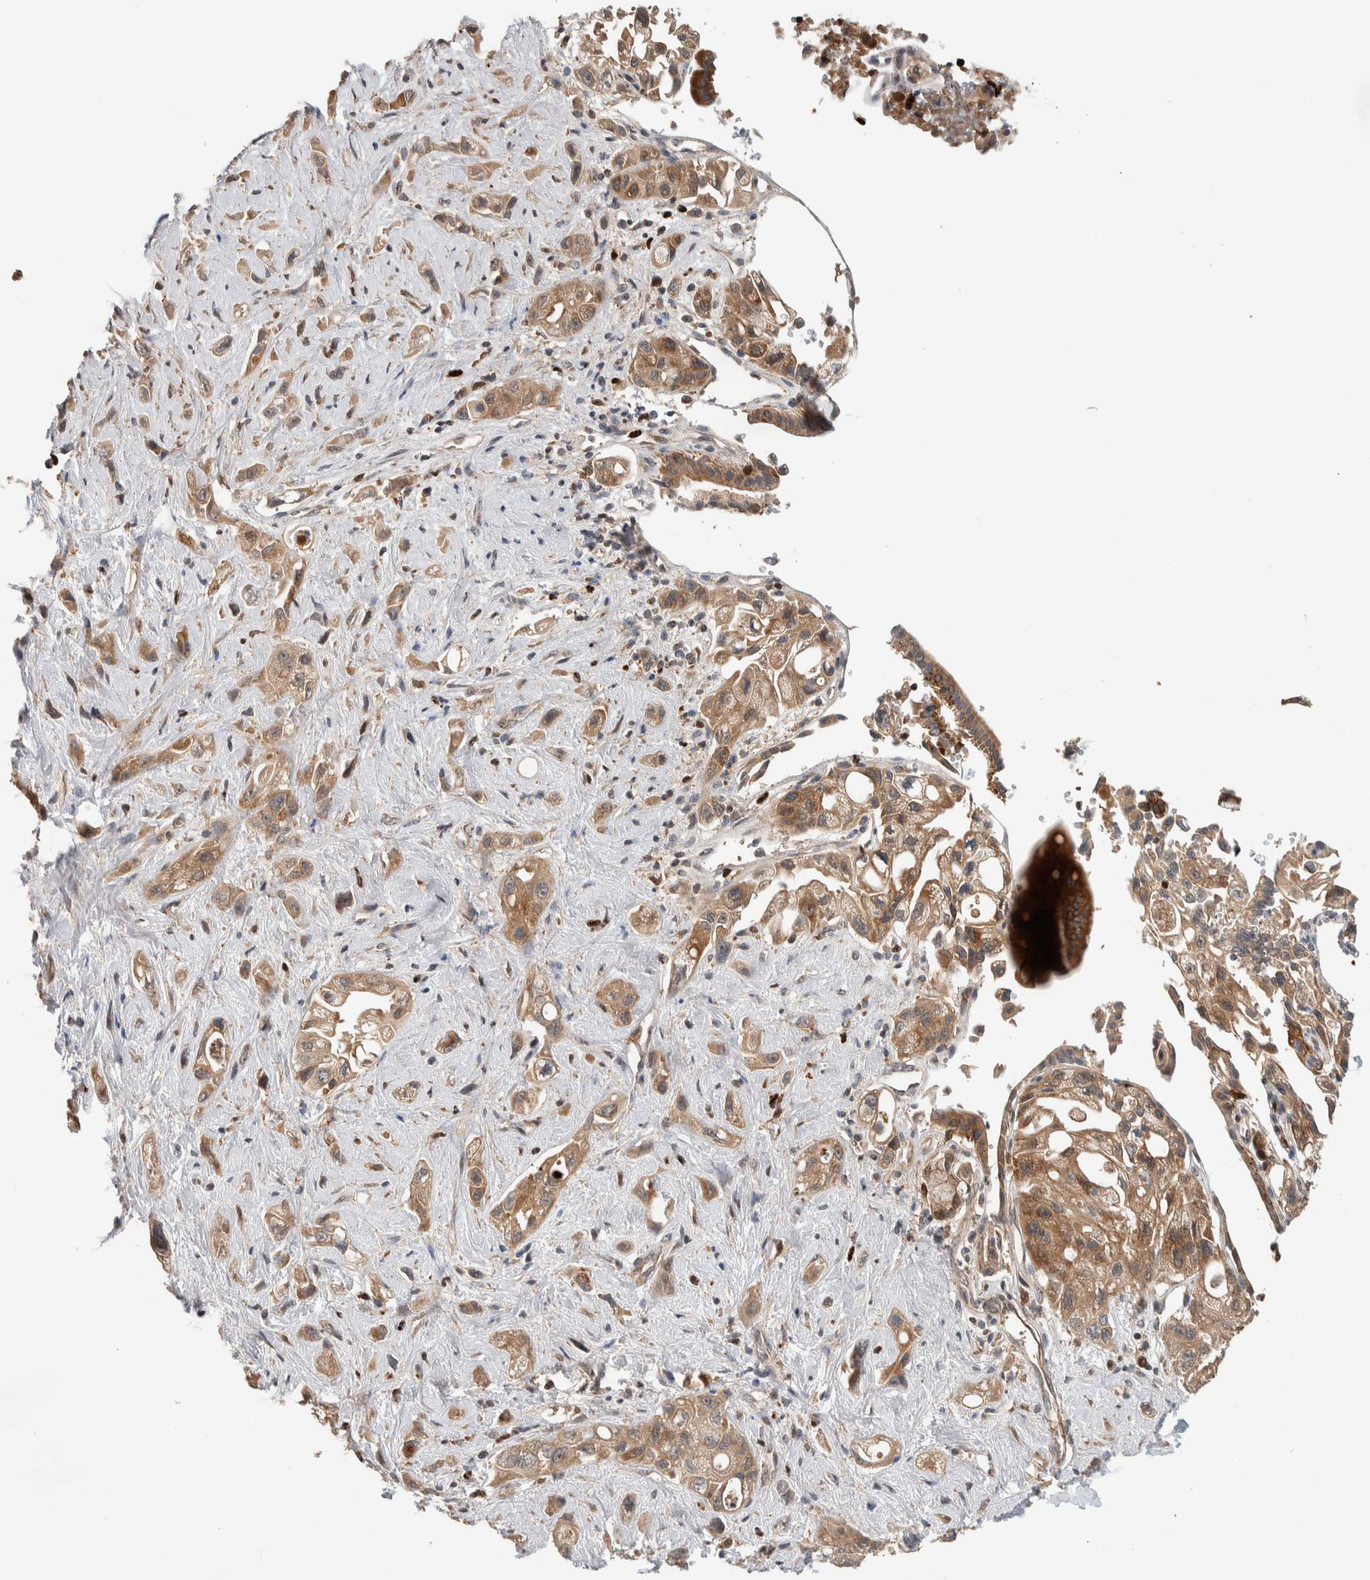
{"staining": {"intensity": "moderate", "quantity": ">75%", "location": "cytoplasmic/membranous"}, "tissue": "pancreatic cancer", "cell_type": "Tumor cells", "image_type": "cancer", "snomed": [{"axis": "morphology", "description": "Adenocarcinoma, NOS"}, {"axis": "topography", "description": "Pancreas"}], "caption": "Immunohistochemical staining of pancreatic adenocarcinoma reveals medium levels of moderate cytoplasmic/membranous expression in approximately >75% of tumor cells.", "gene": "VPS53", "patient": {"sex": "female", "age": 66}}